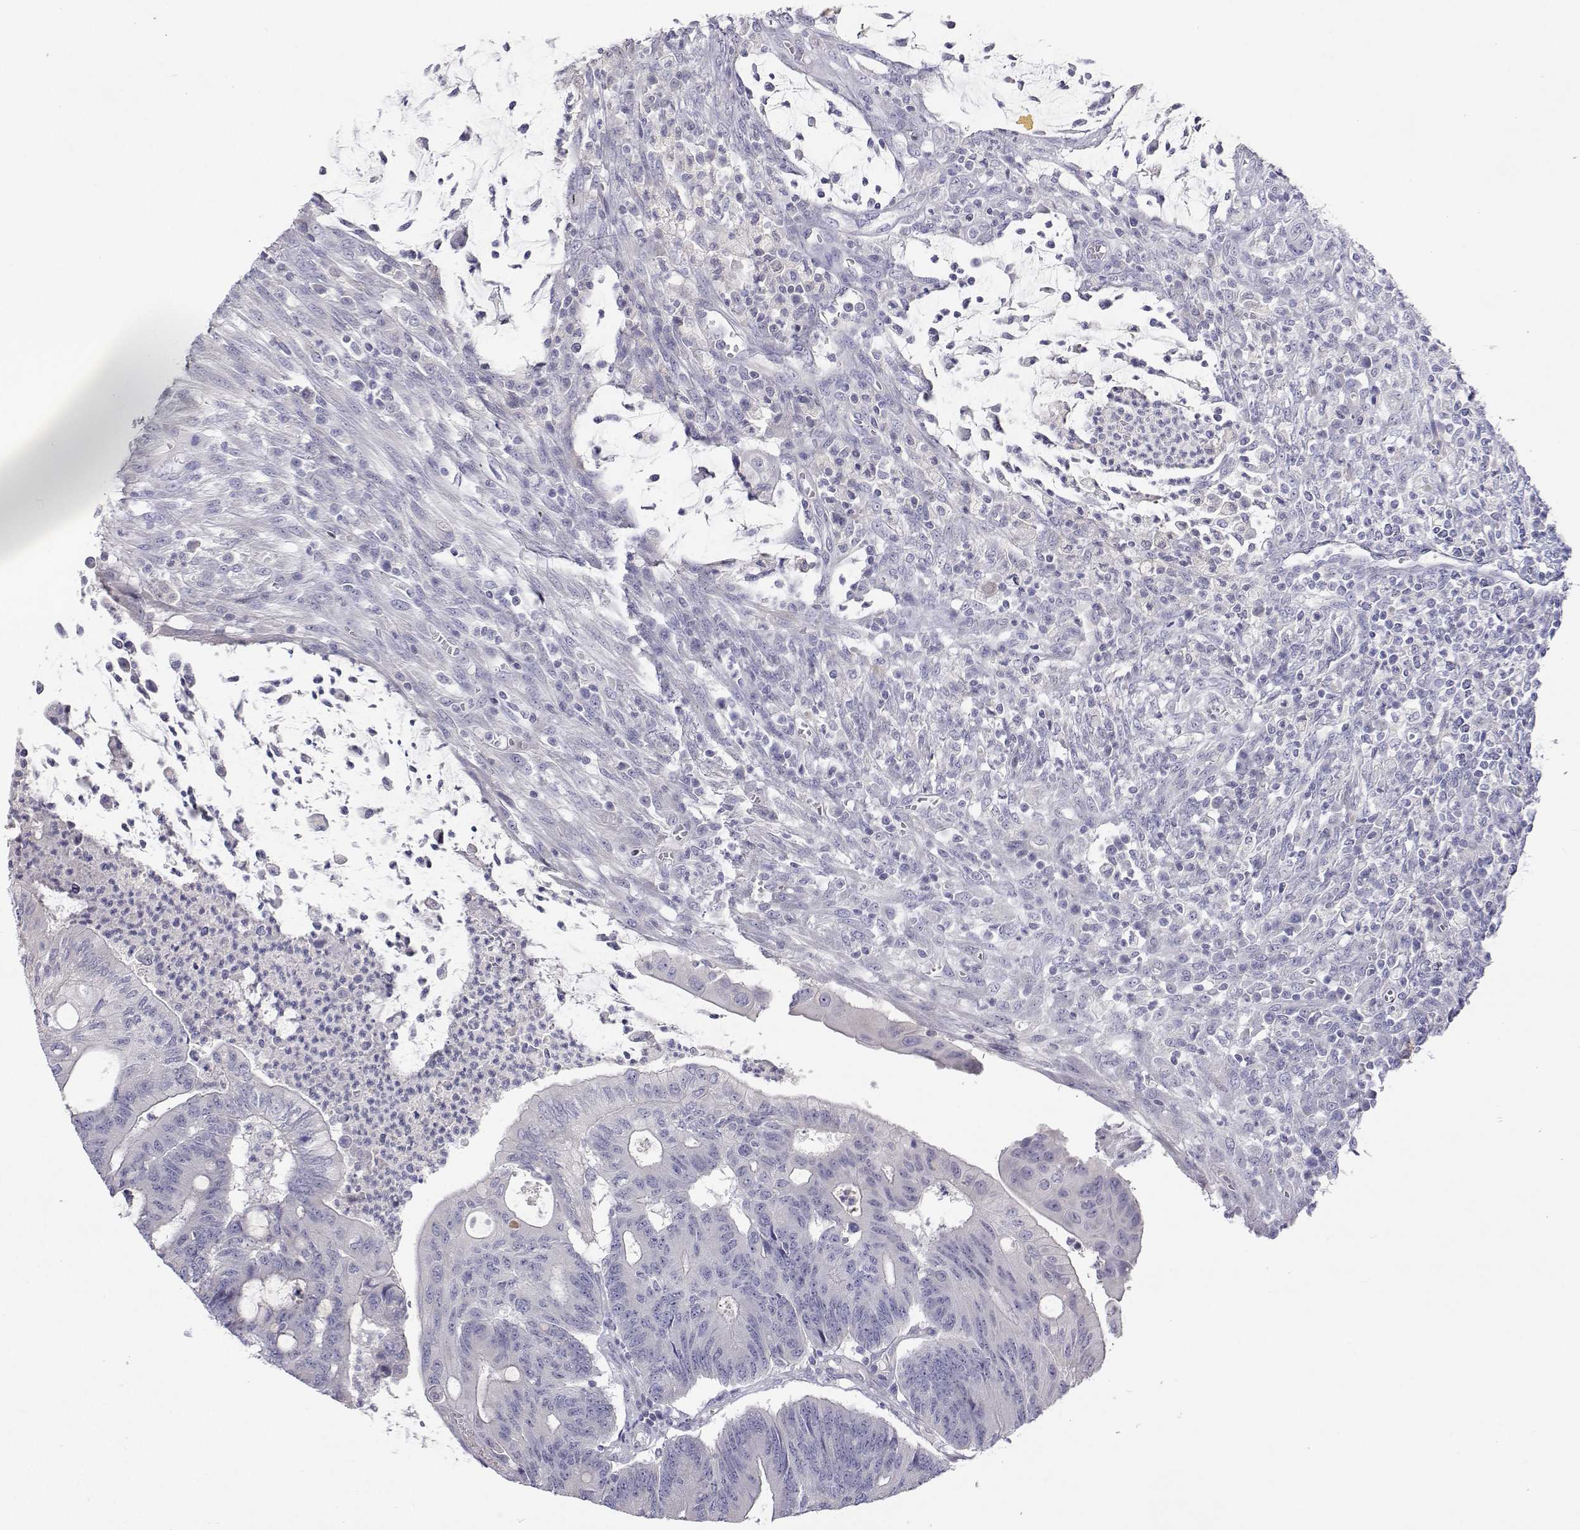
{"staining": {"intensity": "negative", "quantity": "none", "location": "none"}, "tissue": "colorectal cancer", "cell_type": "Tumor cells", "image_type": "cancer", "snomed": [{"axis": "morphology", "description": "Adenocarcinoma, NOS"}, {"axis": "topography", "description": "Colon"}], "caption": "Colorectal cancer (adenocarcinoma) was stained to show a protein in brown. There is no significant positivity in tumor cells.", "gene": "ANKRD65", "patient": {"sex": "male", "age": 65}}